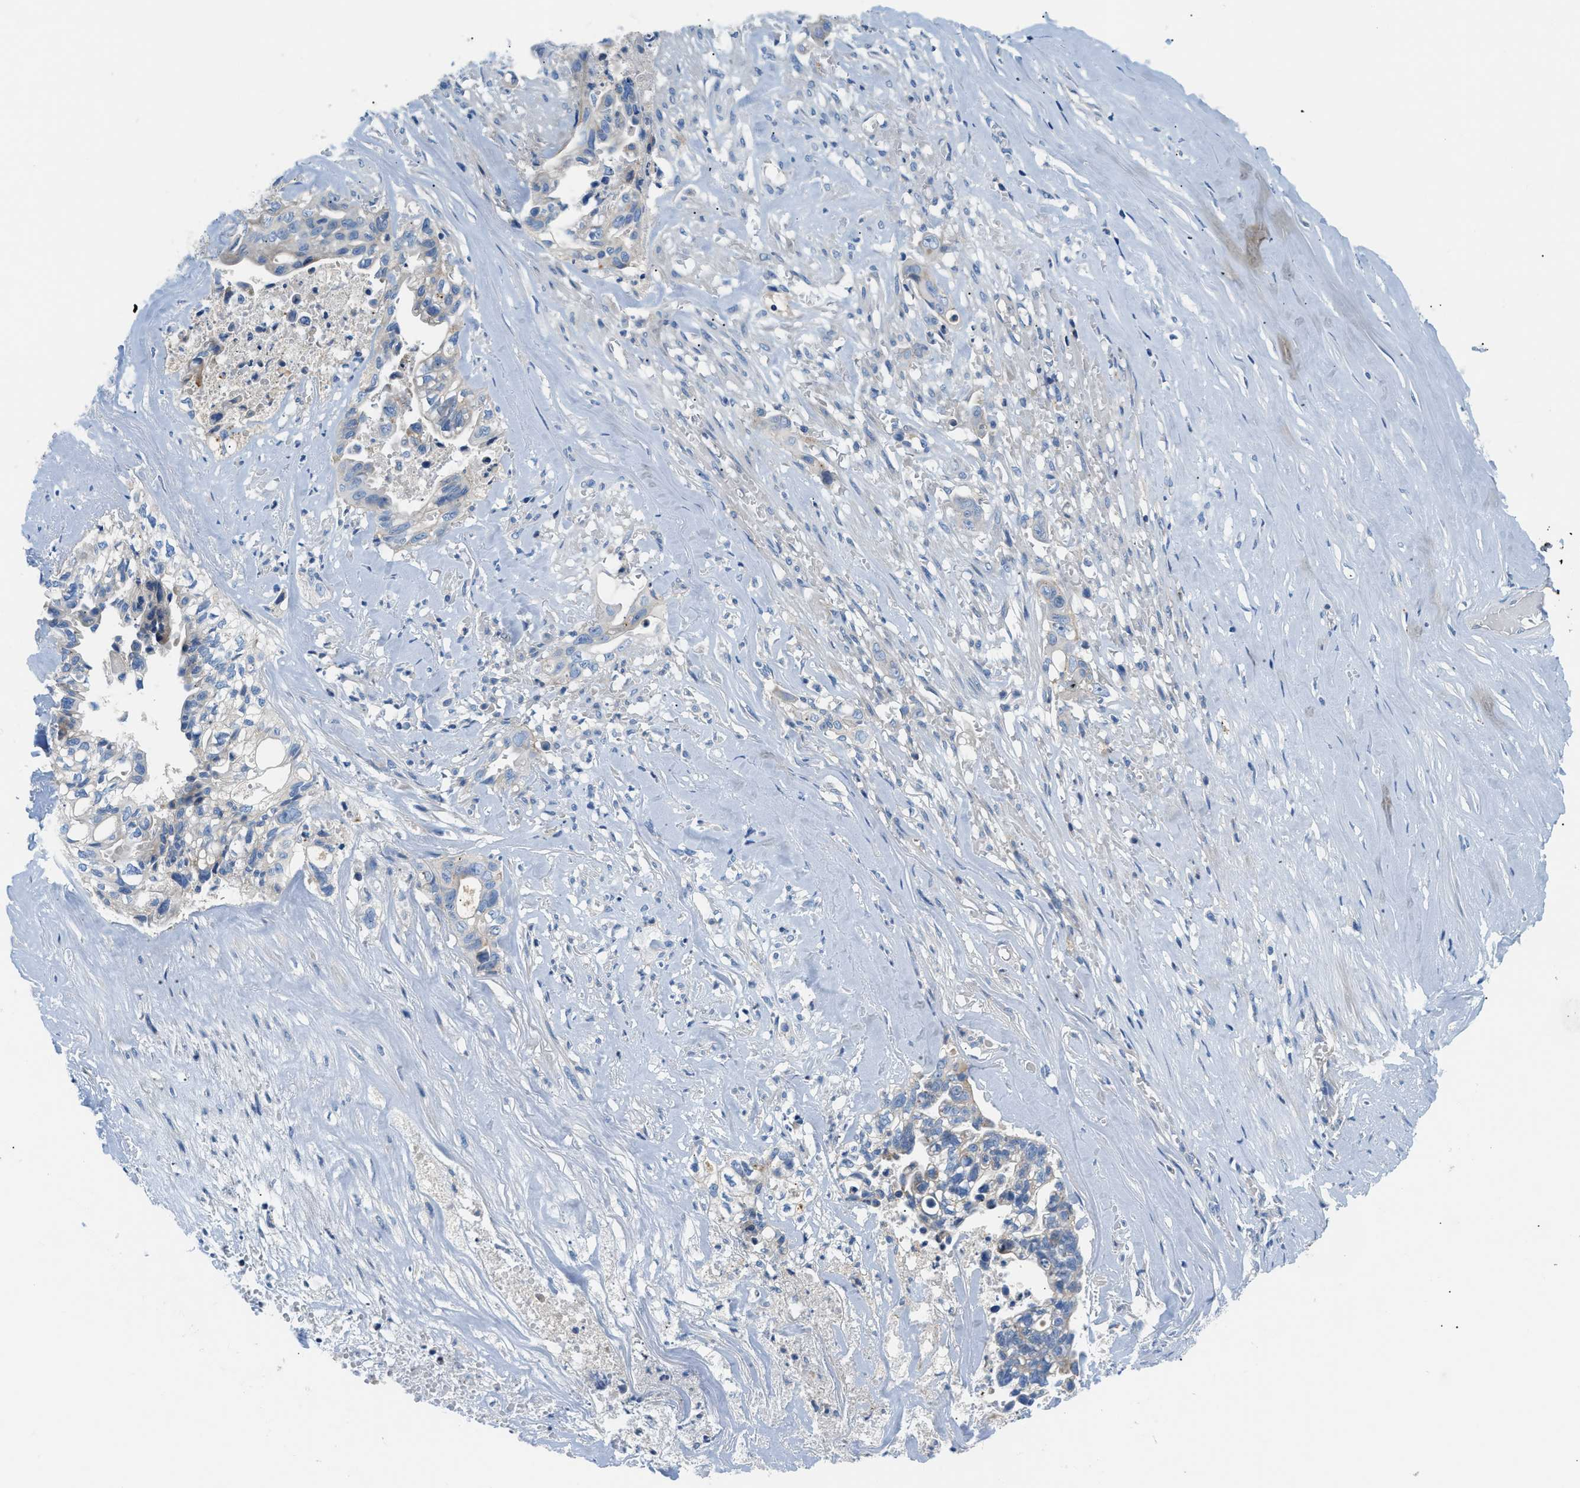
{"staining": {"intensity": "weak", "quantity": "<25%", "location": "cytoplasmic/membranous"}, "tissue": "liver cancer", "cell_type": "Tumor cells", "image_type": "cancer", "snomed": [{"axis": "morphology", "description": "Cholangiocarcinoma"}, {"axis": "topography", "description": "Liver"}], "caption": "The immunohistochemistry micrograph has no significant expression in tumor cells of liver cancer (cholangiocarcinoma) tissue. (Brightfield microscopy of DAB IHC at high magnification).", "gene": "ORAI1", "patient": {"sex": "female", "age": 70}}